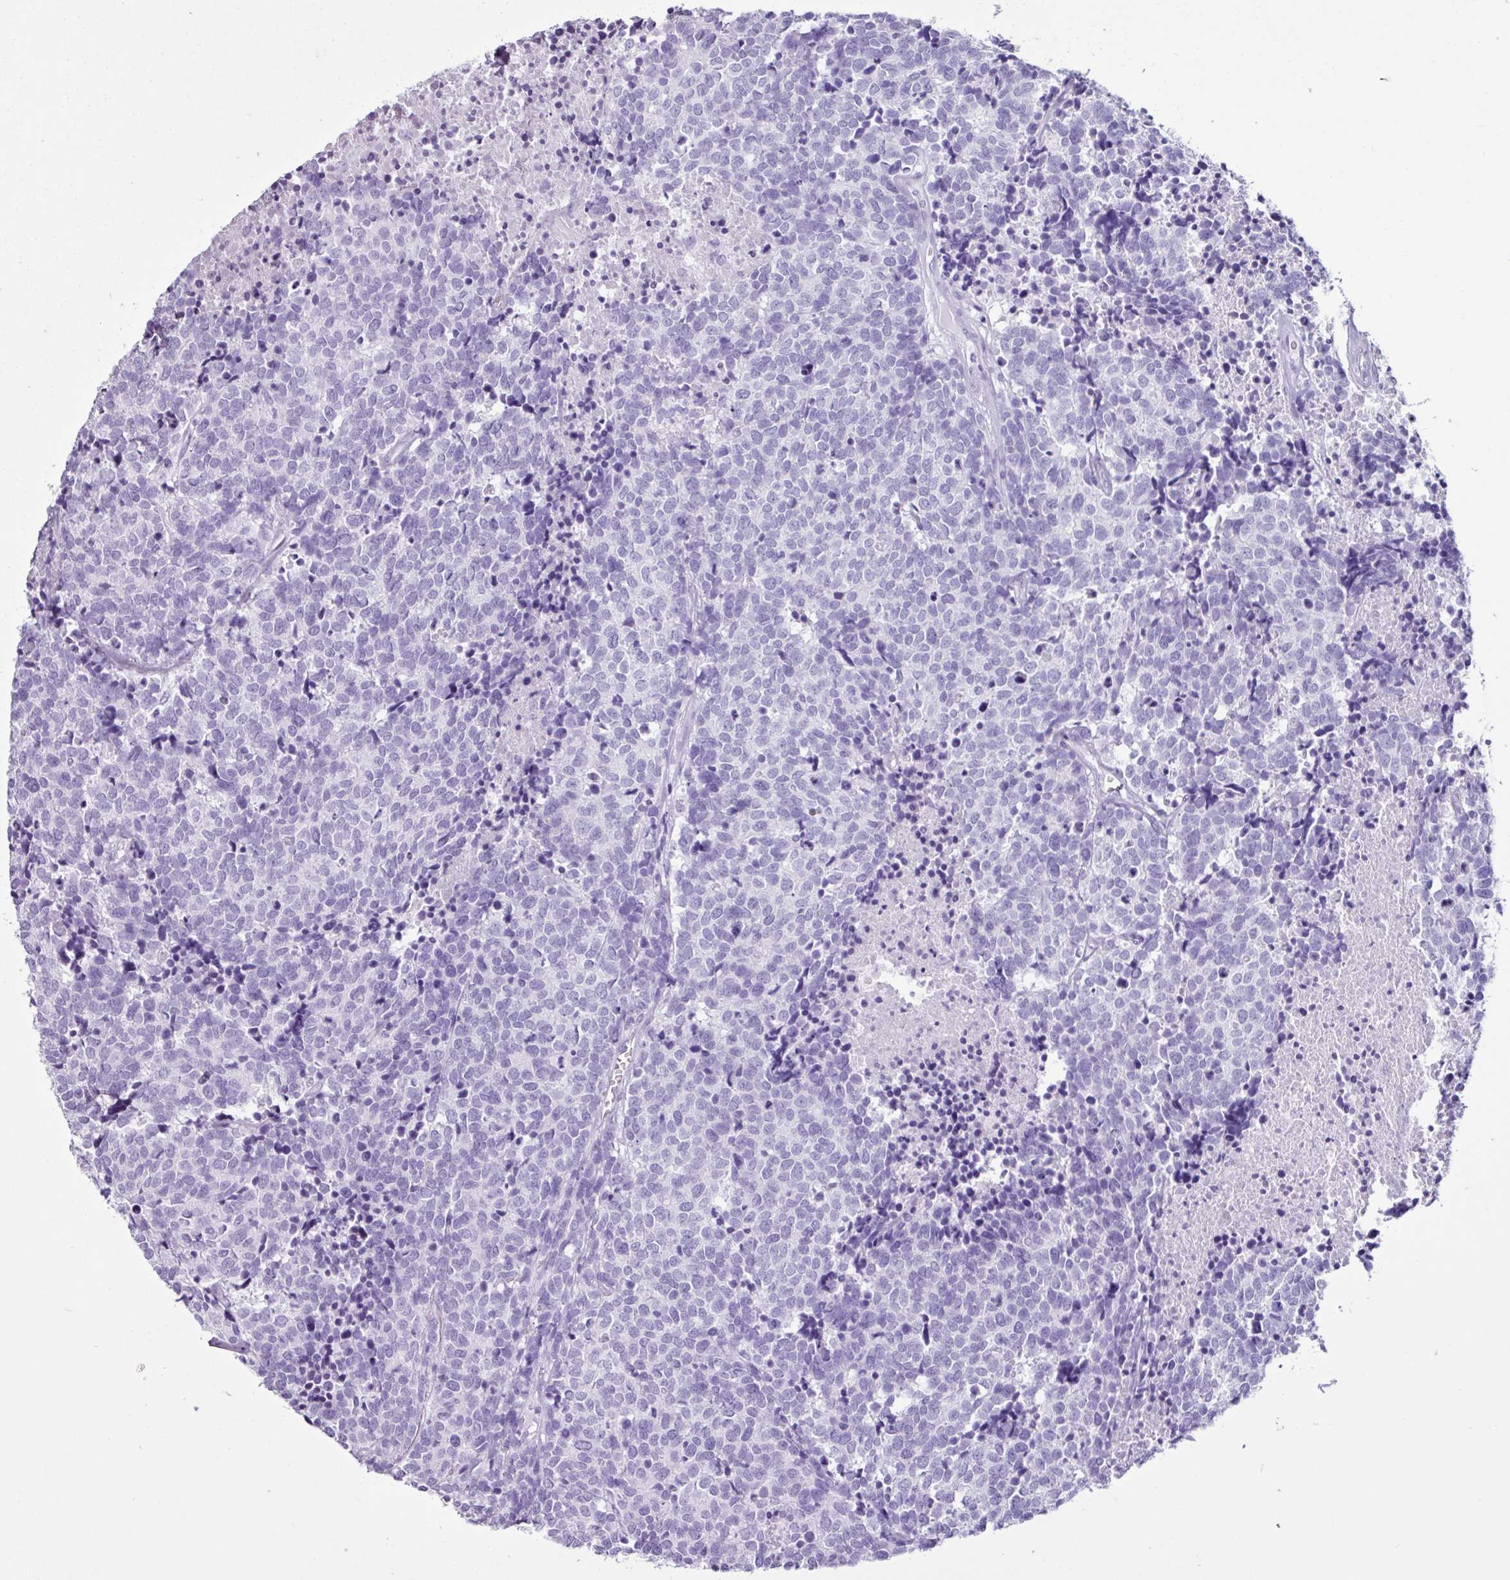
{"staining": {"intensity": "negative", "quantity": "none", "location": "none"}, "tissue": "carcinoid", "cell_type": "Tumor cells", "image_type": "cancer", "snomed": [{"axis": "morphology", "description": "Carcinoid, malignant, NOS"}, {"axis": "topography", "description": "Skin"}], "caption": "High power microscopy histopathology image of an immunohistochemistry histopathology image of carcinoid, revealing no significant expression in tumor cells.", "gene": "PGR", "patient": {"sex": "female", "age": 79}}